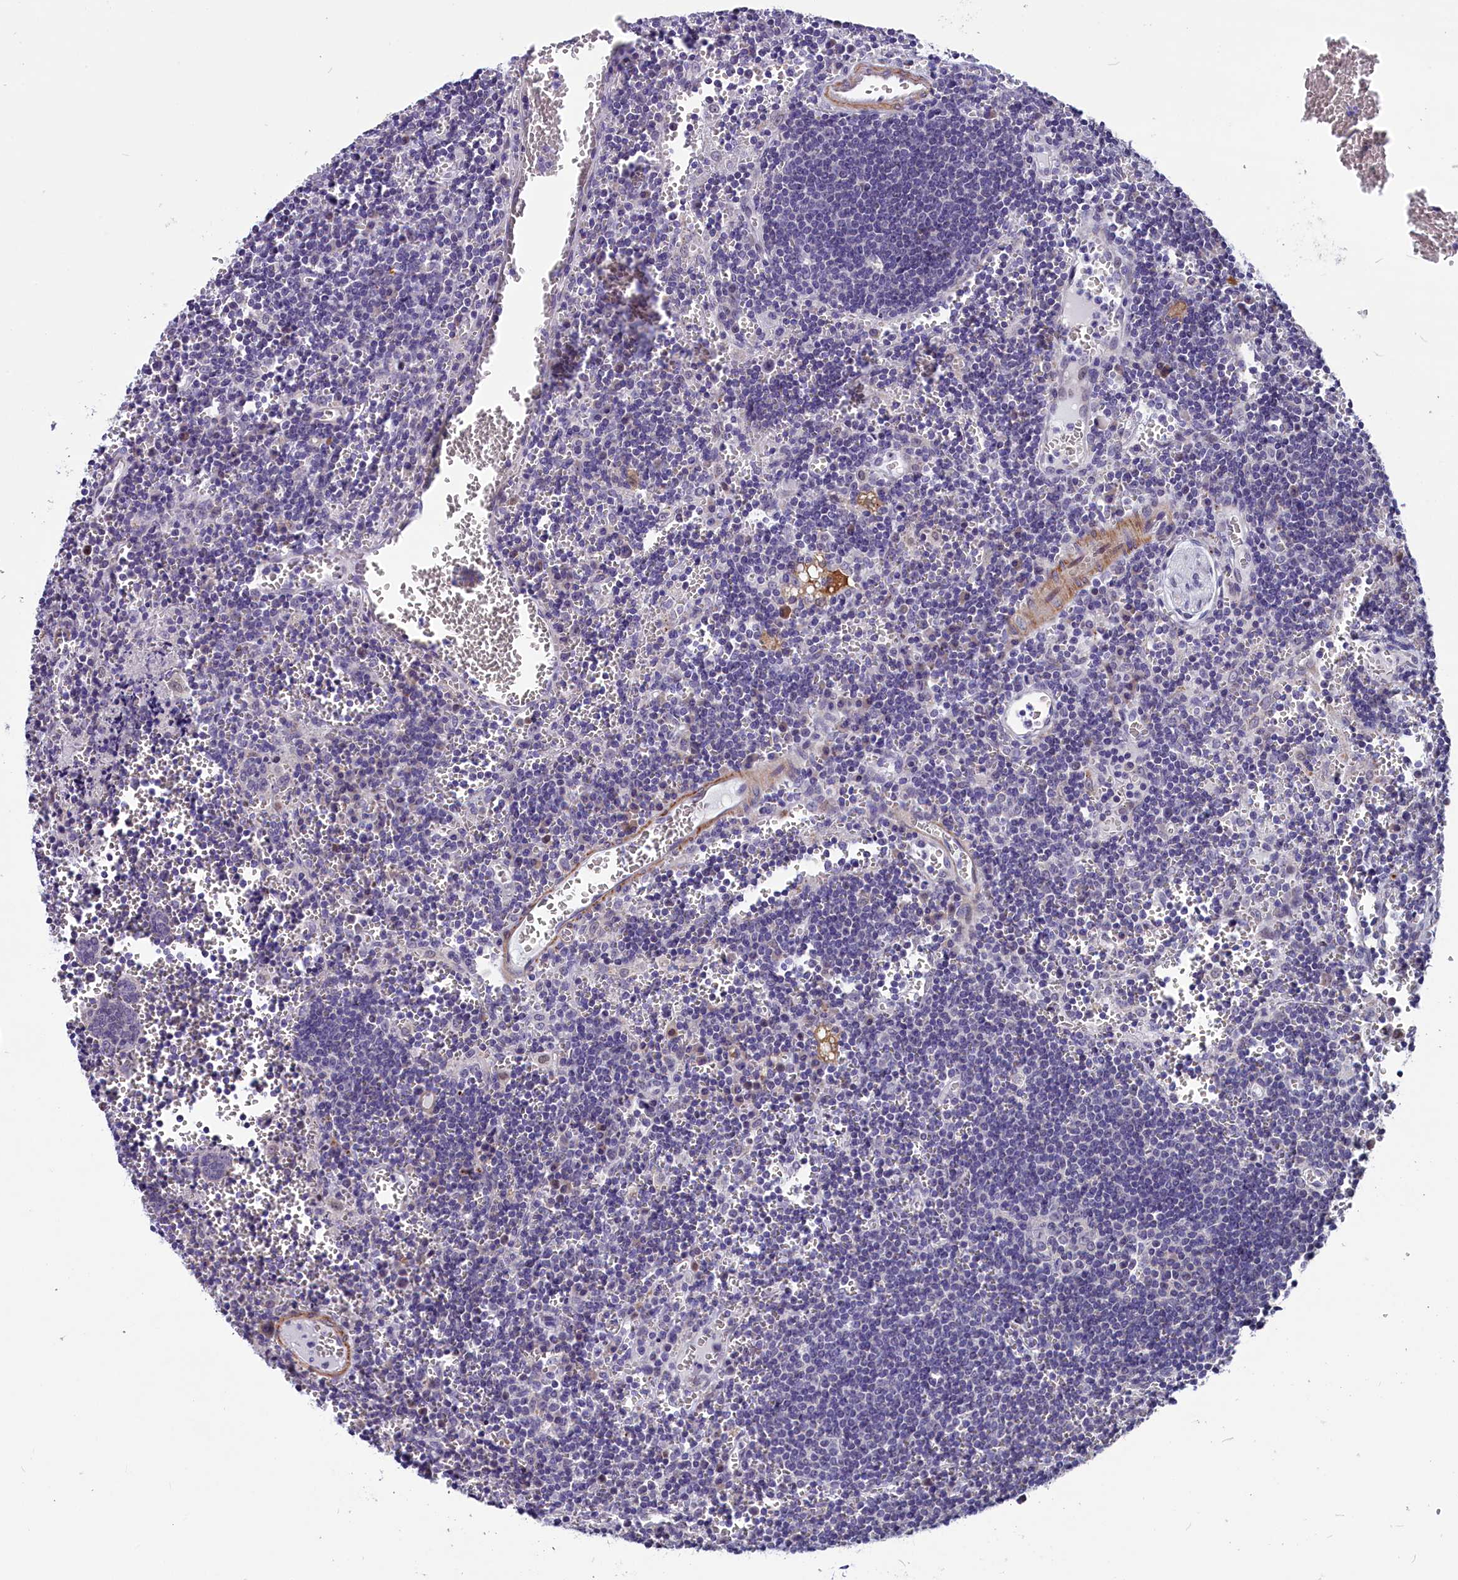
{"staining": {"intensity": "negative", "quantity": "none", "location": "none"}, "tissue": "lymph node", "cell_type": "Germinal center cells", "image_type": "normal", "snomed": [{"axis": "morphology", "description": "Normal tissue, NOS"}, {"axis": "topography", "description": "Lymph node"}], "caption": "A high-resolution photomicrograph shows immunohistochemistry staining of normal lymph node, which demonstrates no significant expression in germinal center cells.", "gene": "SCD5", "patient": {"sex": "female", "age": 73}}